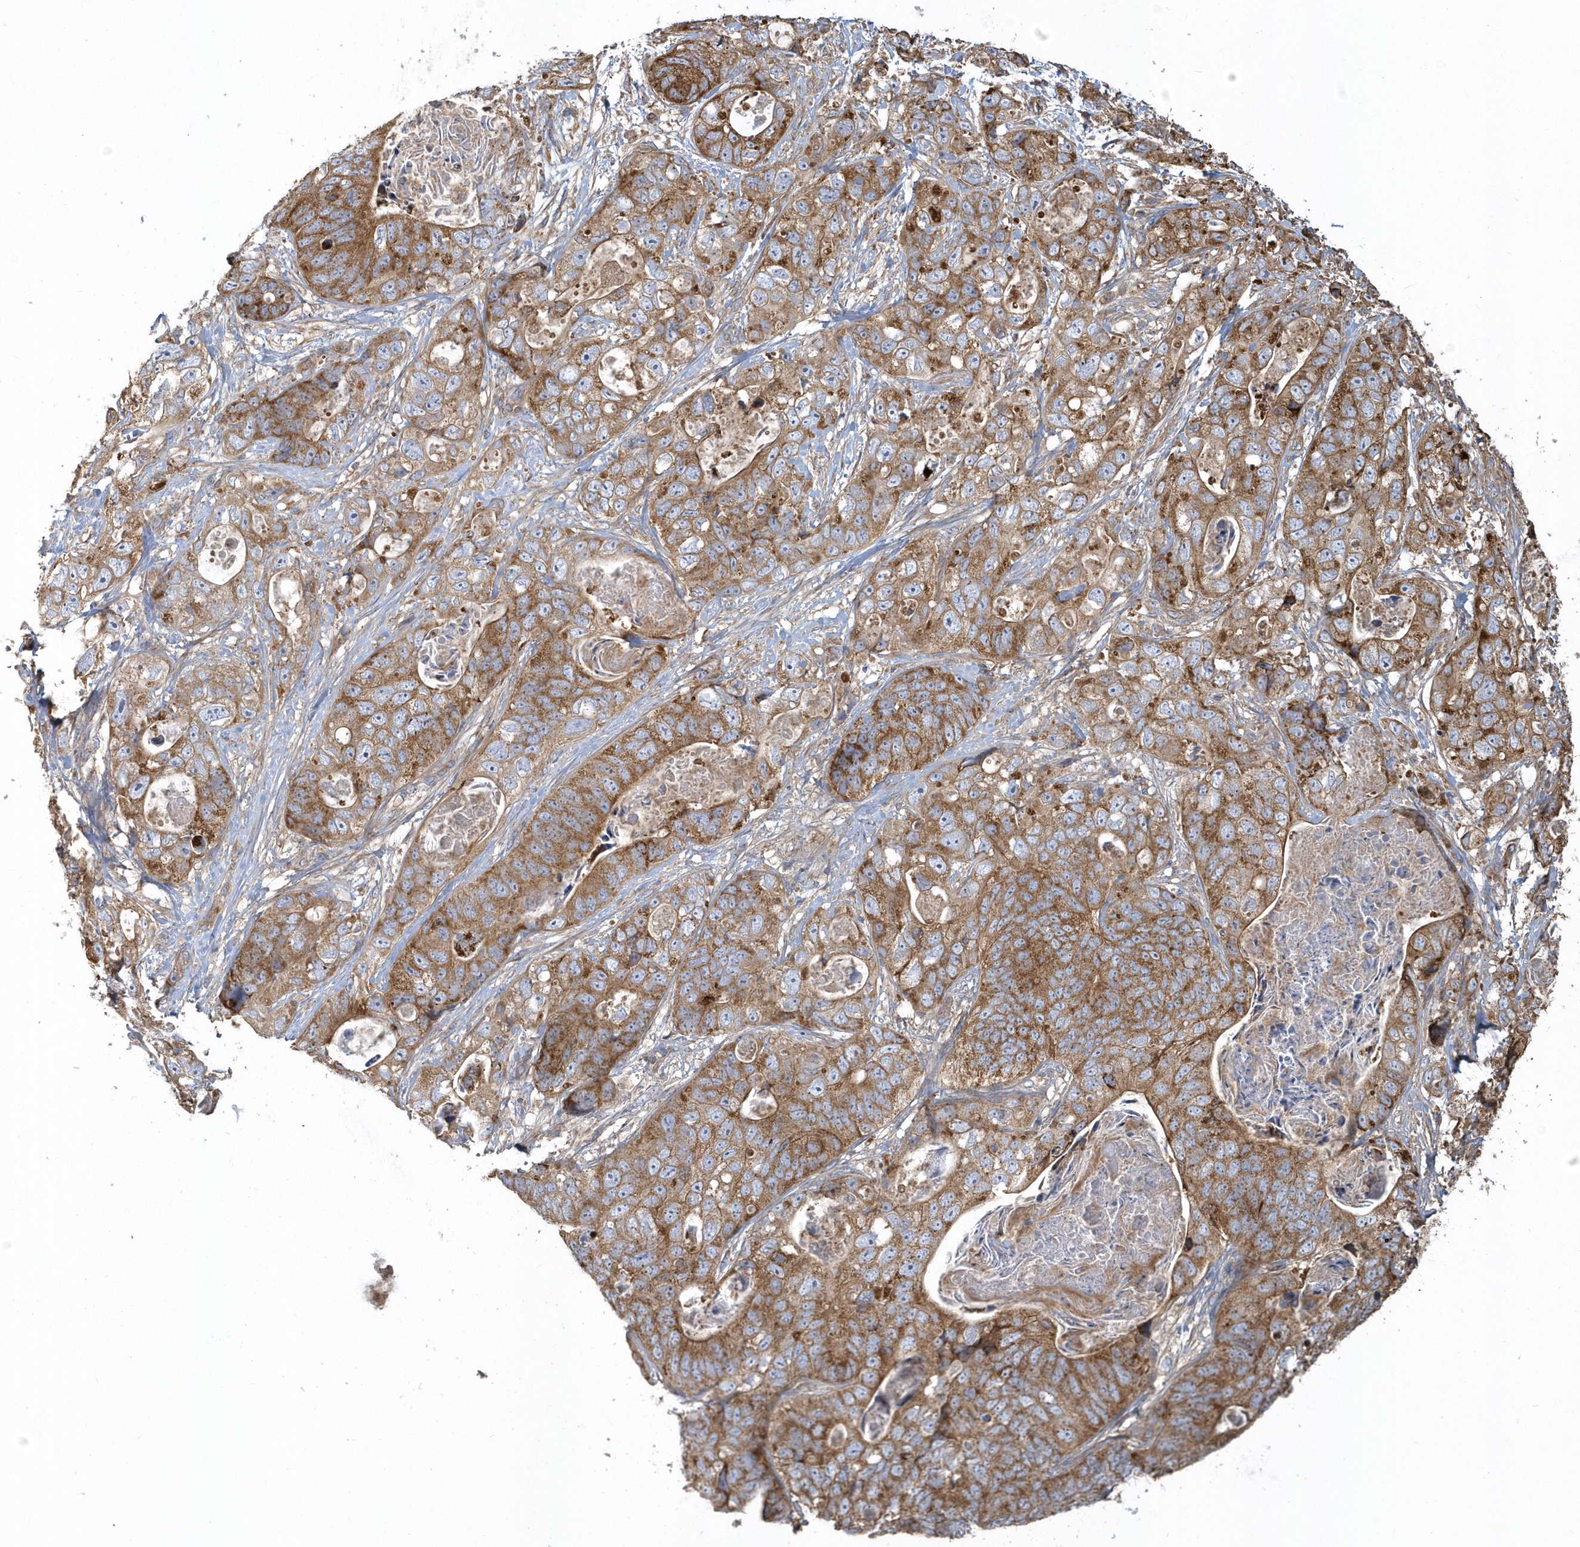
{"staining": {"intensity": "strong", "quantity": ">75%", "location": "cytoplasmic/membranous"}, "tissue": "stomach cancer", "cell_type": "Tumor cells", "image_type": "cancer", "snomed": [{"axis": "morphology", "description": "Adenocarcinoma, NOS"}, {"axis": "topography", "description": "Stomach"}], "caption": "High-power microscopy captured an immunohistochemistry (IHC) image of adenocarcinoma (stomach), revealing strong cytoplasmic/membranous expression in approximately >75% of tumor cells.", "gene": "TRAIP", "patient": {"sex": "female", "age": 89}}